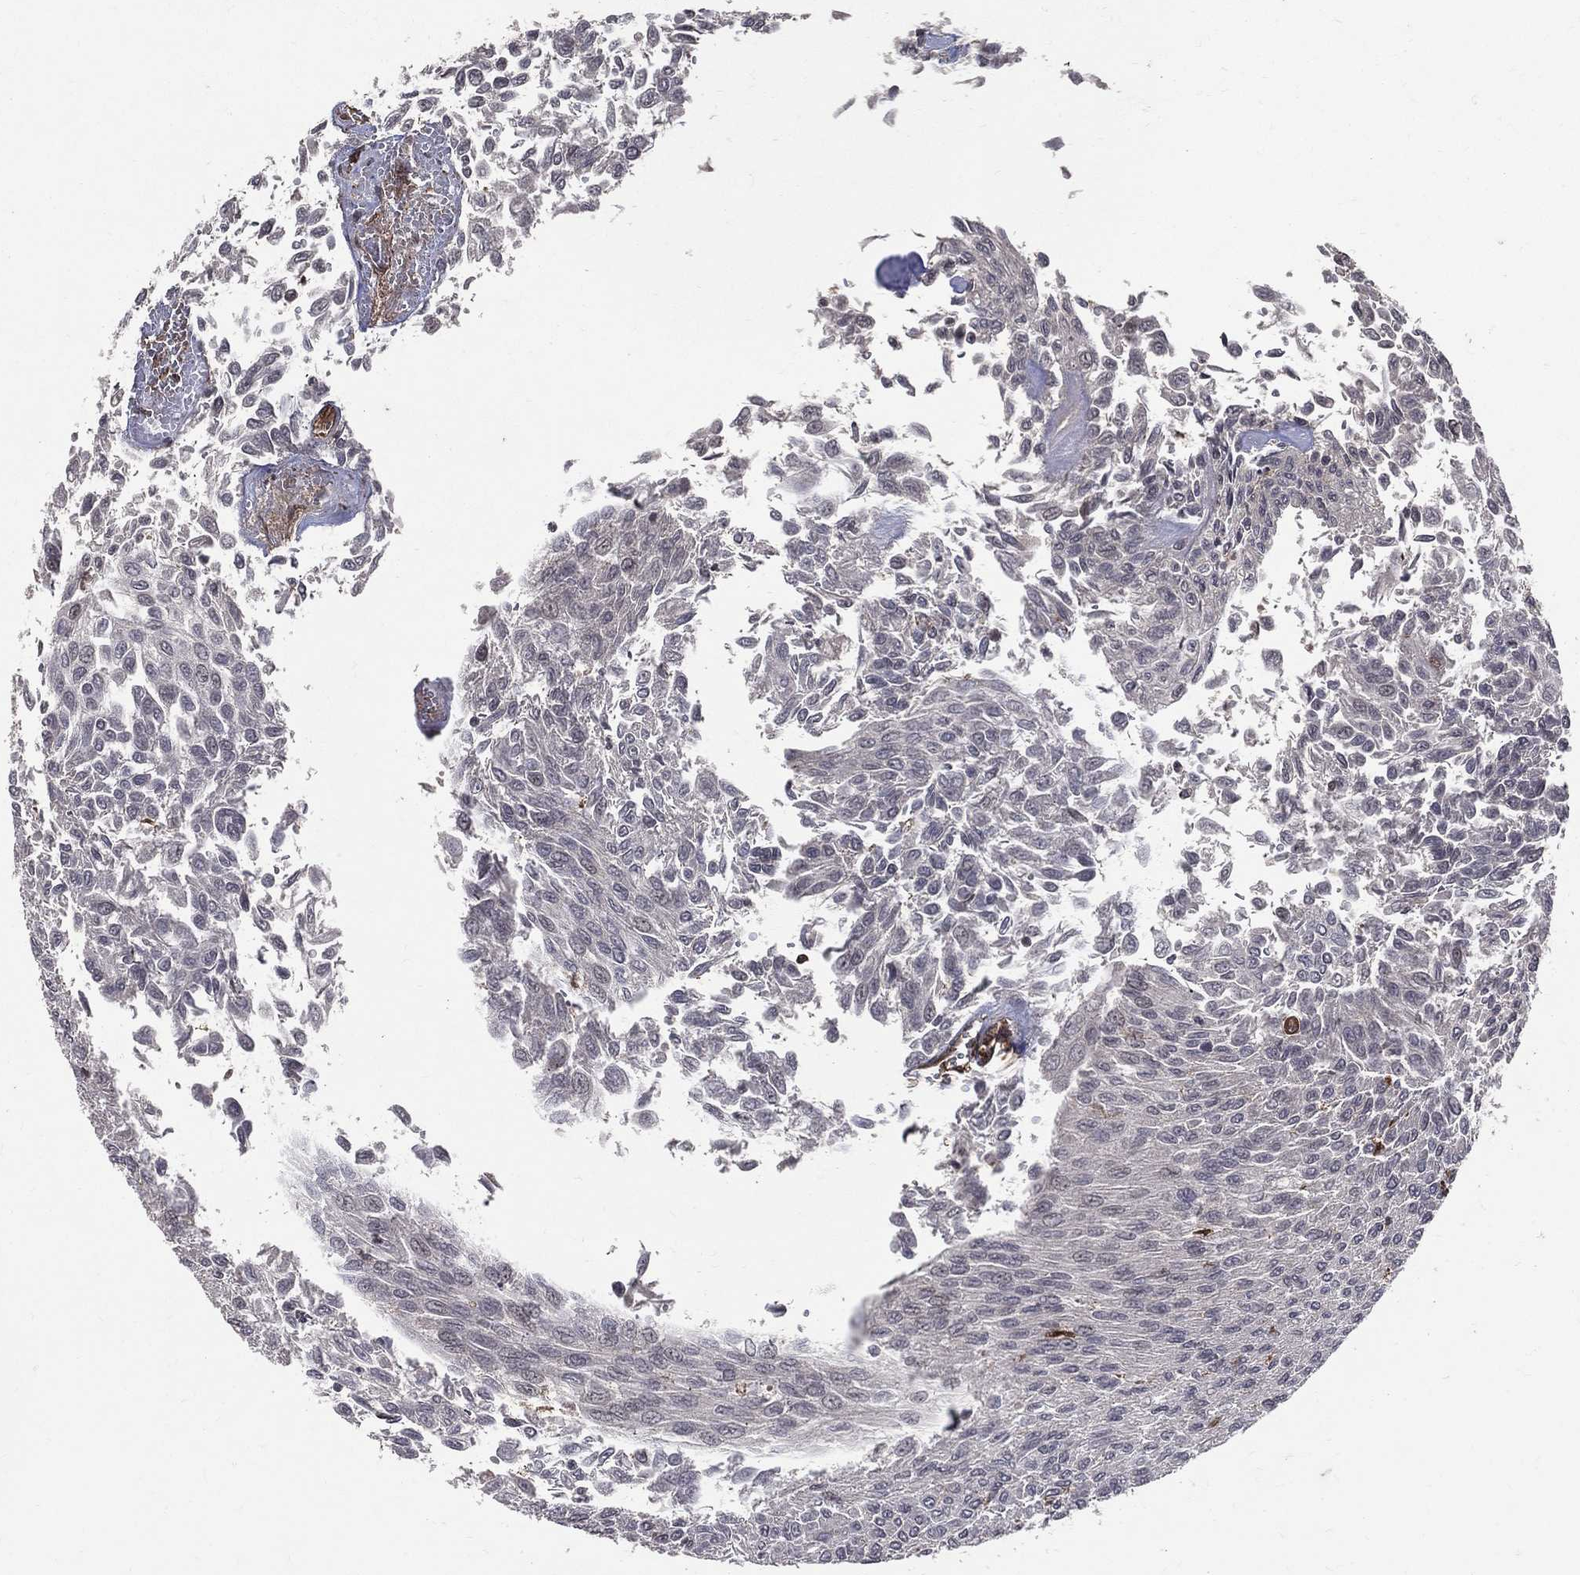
{"staining": {"intensity": "negative", "quantity": "none", "location": "none"}, "tissue": "urothelial cancer", "cell_type": "Tumor cells", "image_type": "cancer", "snomed": [{"axis": "morphology", "description": "Urothelial carcinoma, Low grade"}, {"axis": "topography", "description": "Urinary bladder"}], "caption": "Low-grade urothelial carcinoma stained for a protein using immunohistochemistry exhibits no staining tumor cells.", "gene": "DPYSL2", "patient": {"sex": "male", "age": 78}}